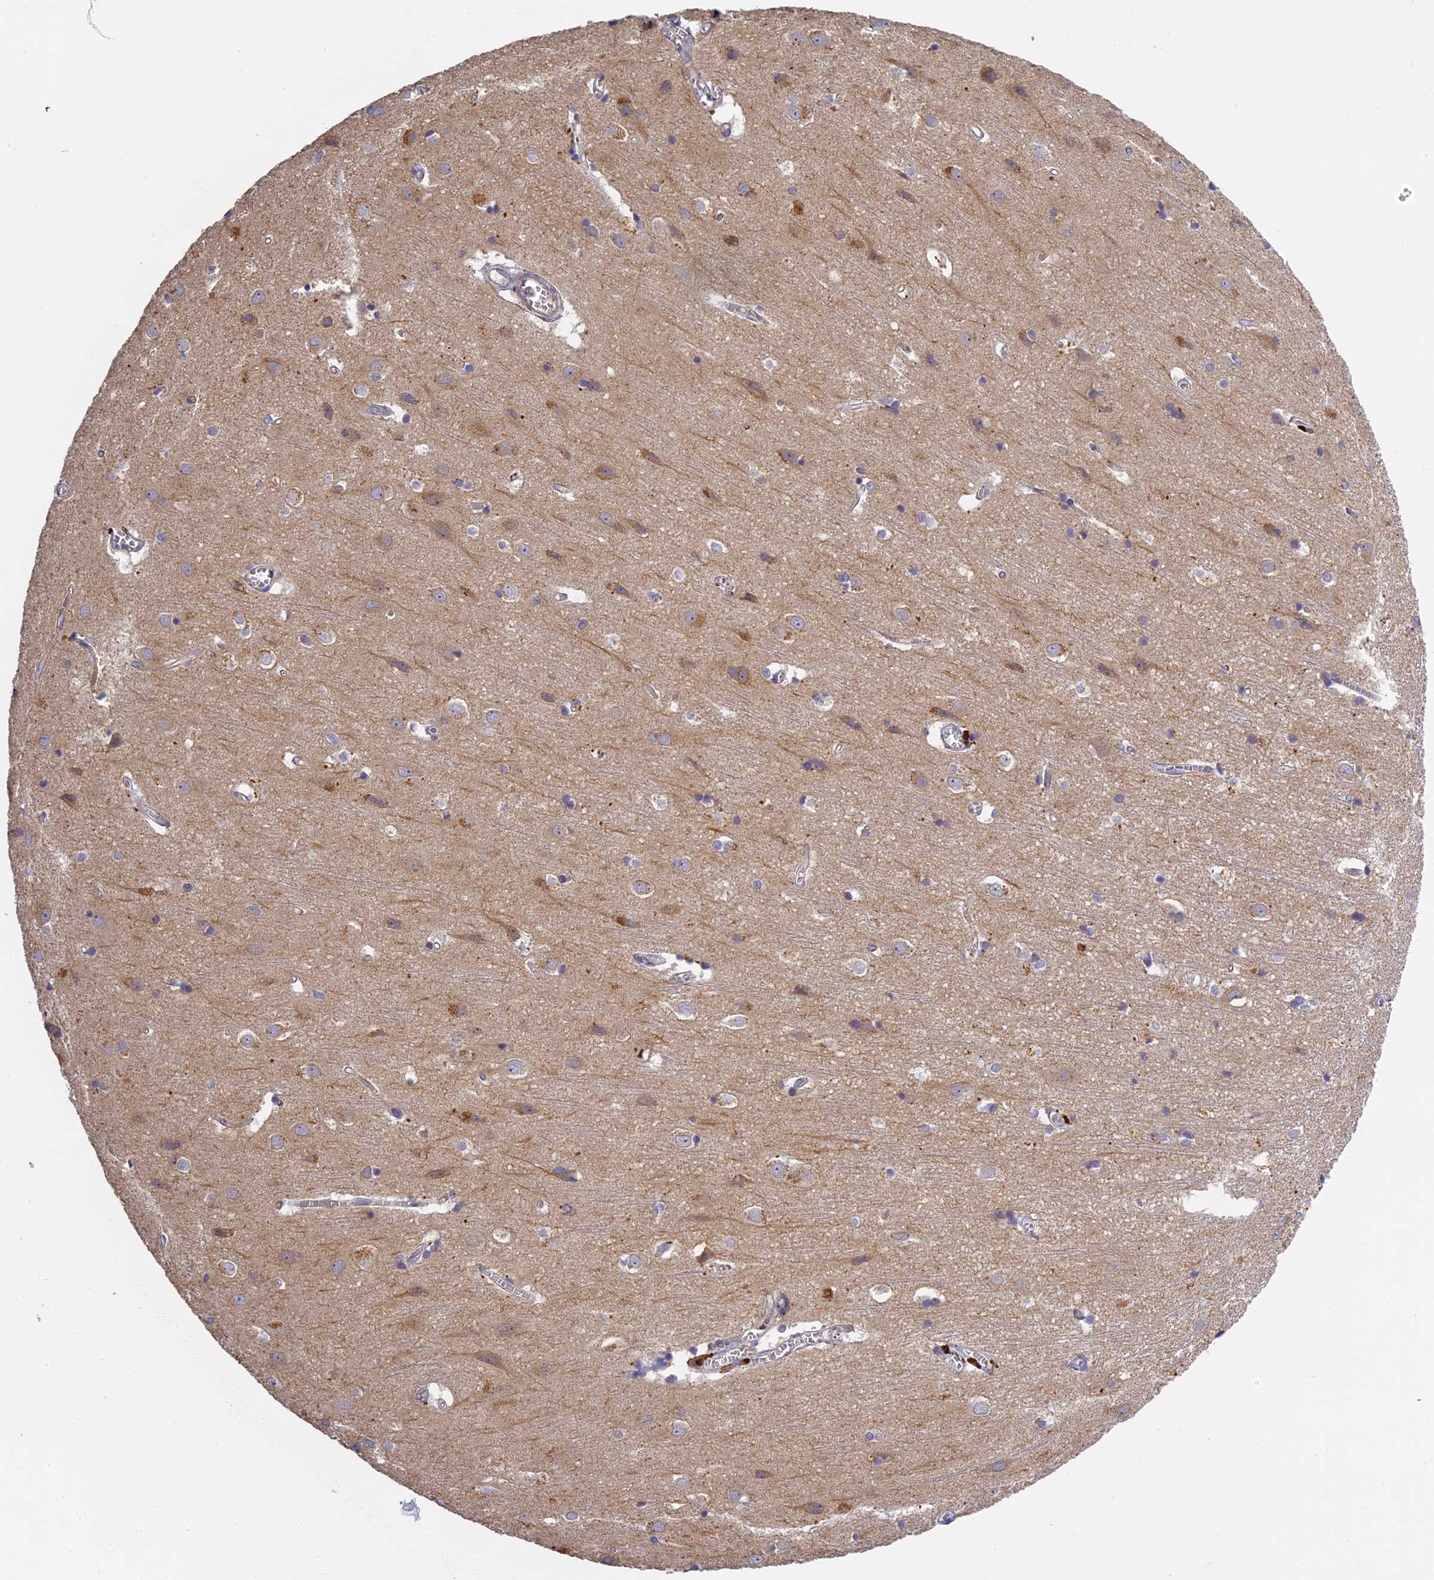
{"staining": {"intensity": "negative", "quantity": "none", "location": "none"}, "tissue": "cerebral cortex", "cell_type": "Endothelial cells", "image_type": "normal", "snomed": [{"axis": "morphology", "description": "Normal tissue, NOS"}, {"axis": "topography", "description": "Cerebral cortex"}], "caption": "This is an immunohistochemistry histopathology image of benign cerebral cortex. There is no staining in endothelial cells.", "gene": "AP4E1", "patient": {"sex": "male", "age": 54}}